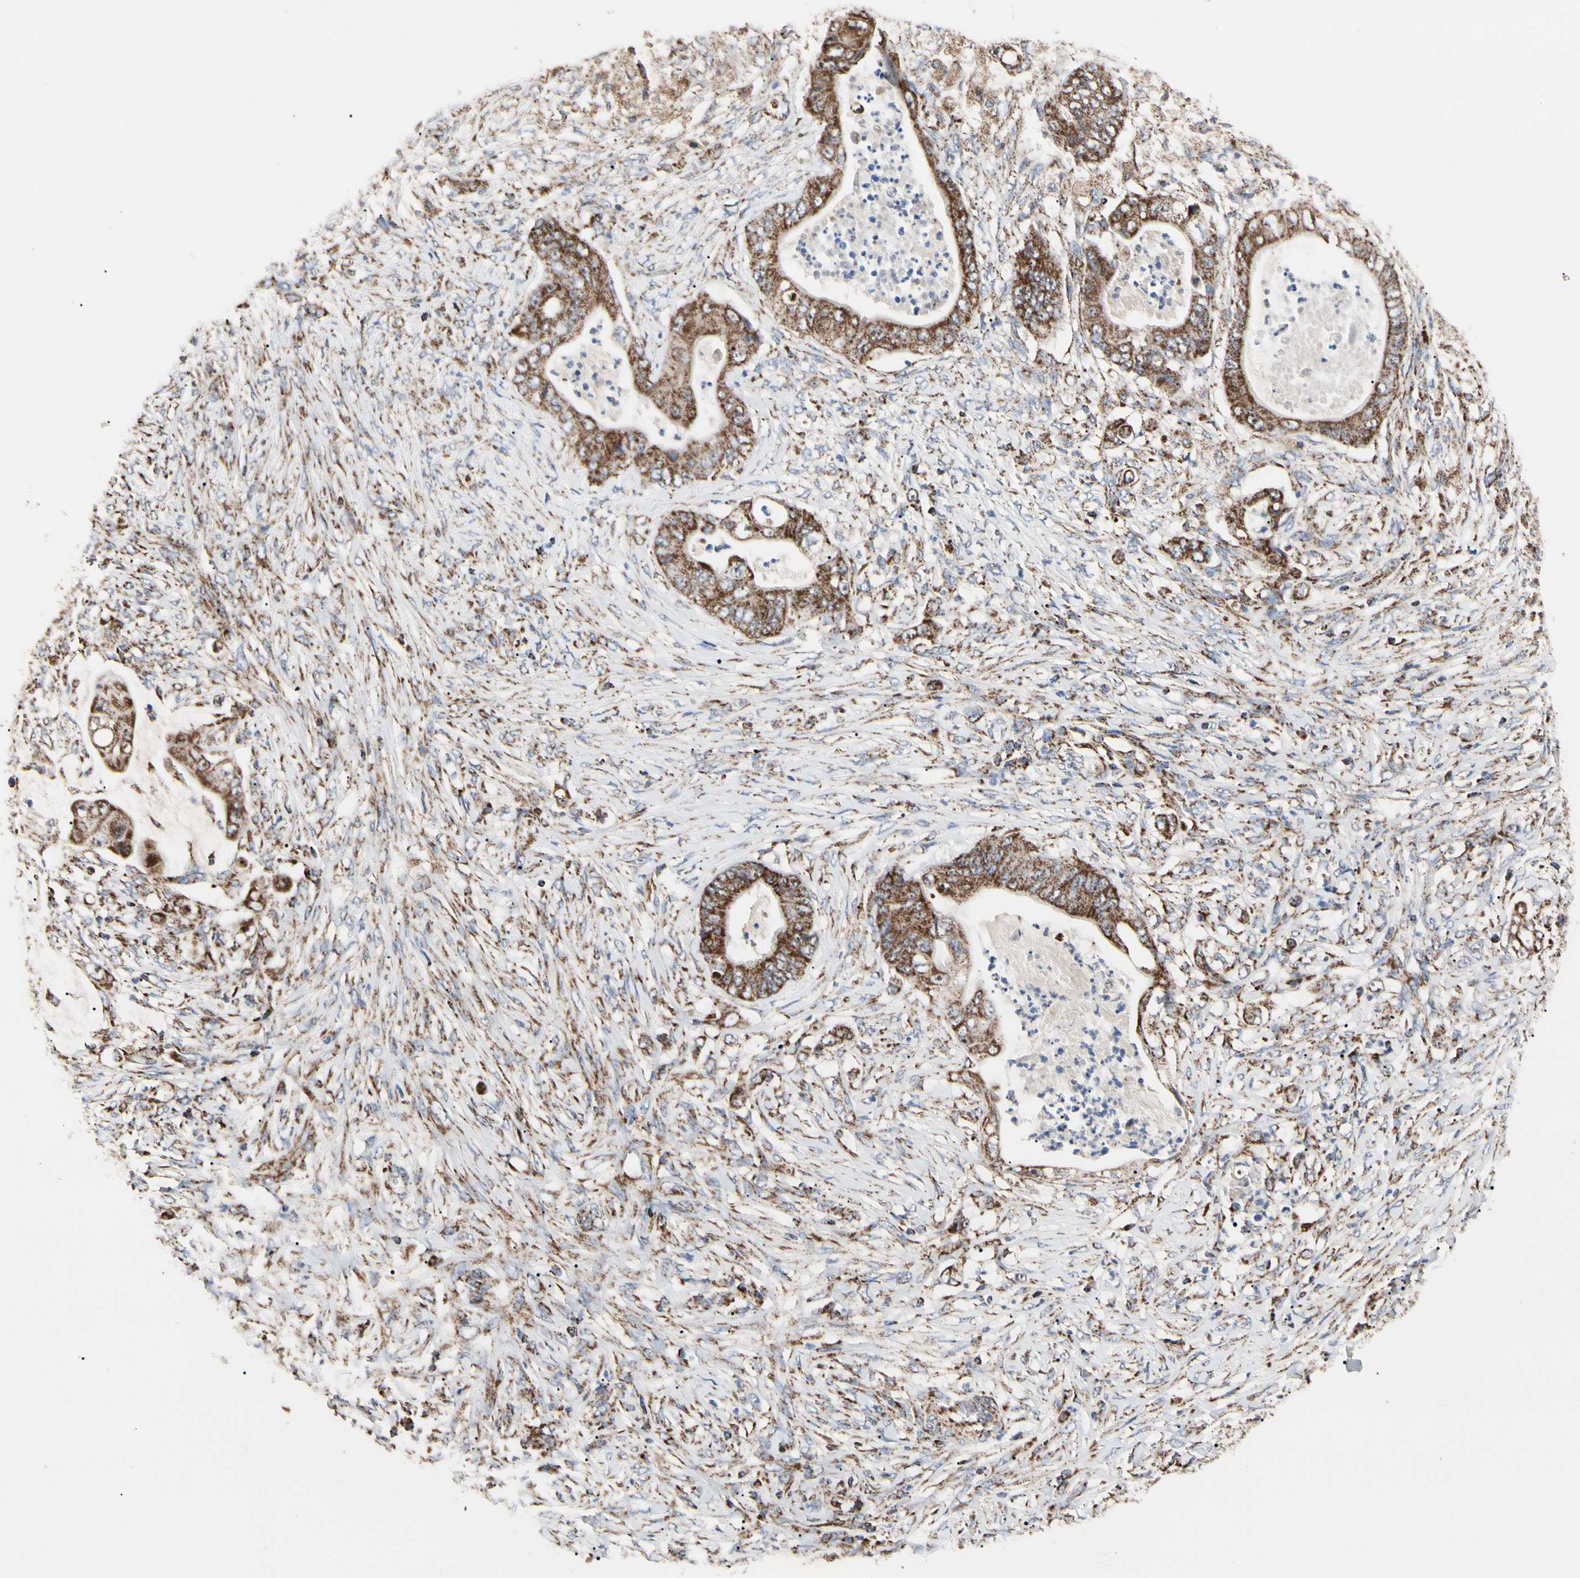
{"staining": {"intensity": "strong", "quantity": ">75%", "location": "cytoplasmic/membranous"}, "tissue": "stomach cancer", "cell_type": "Tumor cells", "image_type": "cancer", "snomed": [{"axis": "morphology", "description": "Adenocarcinoma, NOS"}, {"axis": "topography", "description": "Stomach"}], "caption": "Stomach cancer (adenocarcinoma) was stained to show a protein in brown. There is high levels of strong cytoplasmic/membranous staining in approximately >75% of tumor cells.", "gene": "FAM110B", "patient": {"sex": "female", "age": 73}}